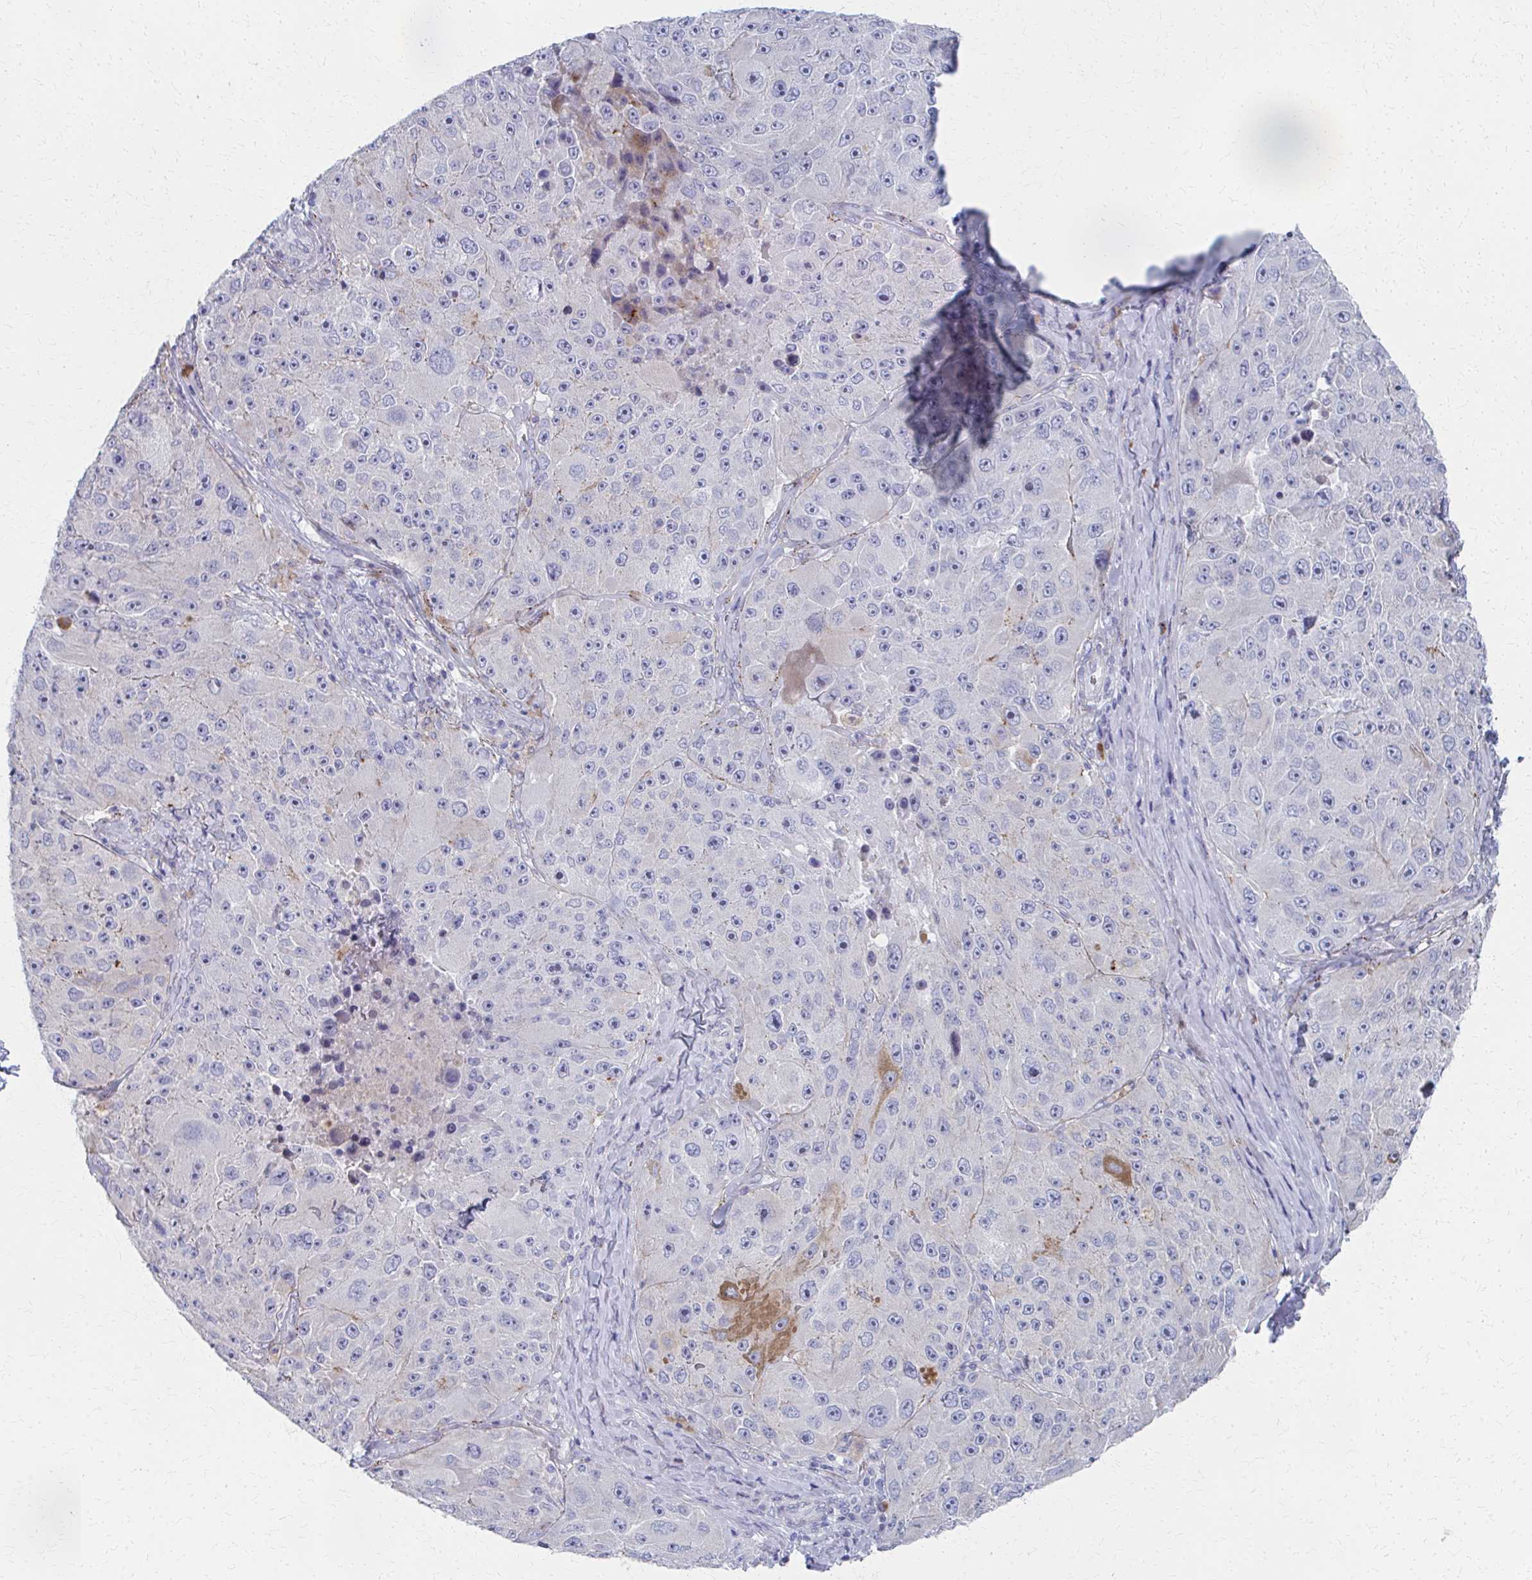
{"staining": {"intensity": "moderate", "quantity": "<25%", "location": "cytoplasmic/membranous"}, "tissue": "melanoma", "cell_type": "Tumor cells", "image_type": "cancer", "snomed": [{"axis": "morphology", "description": "Malignant melanoma, Metastatic site"}, {"axis": "topography", "description": "Lymph node"}], "caption": "Immunohistochemical staining of human malignant melanoma (metastatic site) exhibits low levels of moderate cytoplasmic/membranous protein staining in about <25% of tumor cells. The staining was performed using DAB (3,3'-diaminobenzidine) to visualize the protein expression in brown, while the nuclei were stained in blue with hematoxylin (Magnification: 20x).", "gene": "MS4A2", "patient": {"sex": "male", "age": 62}}